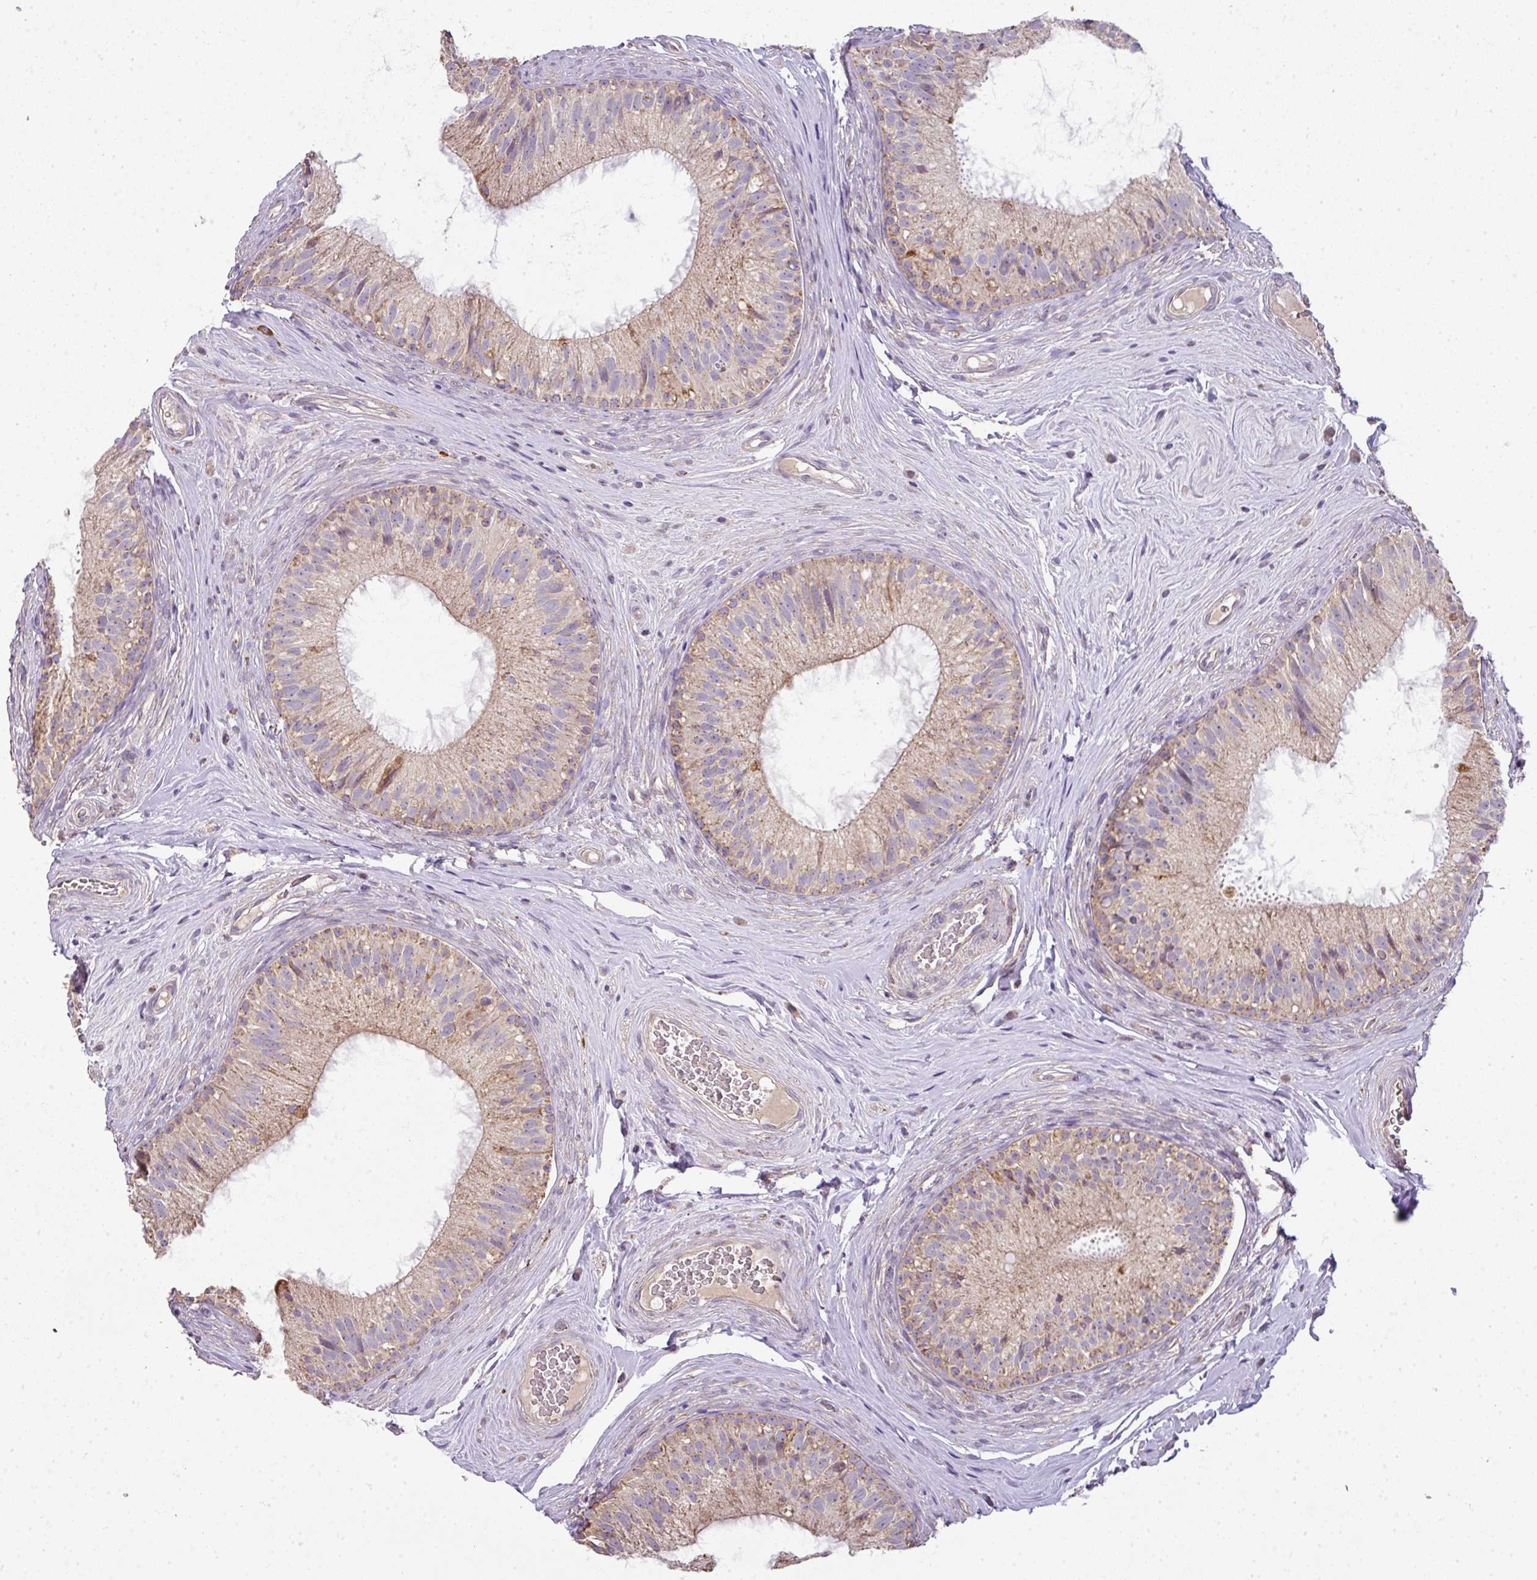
{"staining": {"intensity": "weak", "quantity": "25%-75%", "location": "cytoplasmic/membranous"}, "tissue": "epididymis", "cell_type": "Glandular cells", "image_type": "normal", "snomed": [{"axis": "morphology", "description": "Normal tissue, NOS"}, {"axis": "topography", "description": "Epididymis"}], "caption": "The micrograph exhibits immunohistochemical staining of normal epididymis. There is weak cytoplasmic/membranous staining is appreciated in approximately 25%-75% of glandular cells. (Brightfield microscopy of DAB IHC at high magnification).", "gene": "PALS2", "patient": {"sex": "male", "age": 34}}